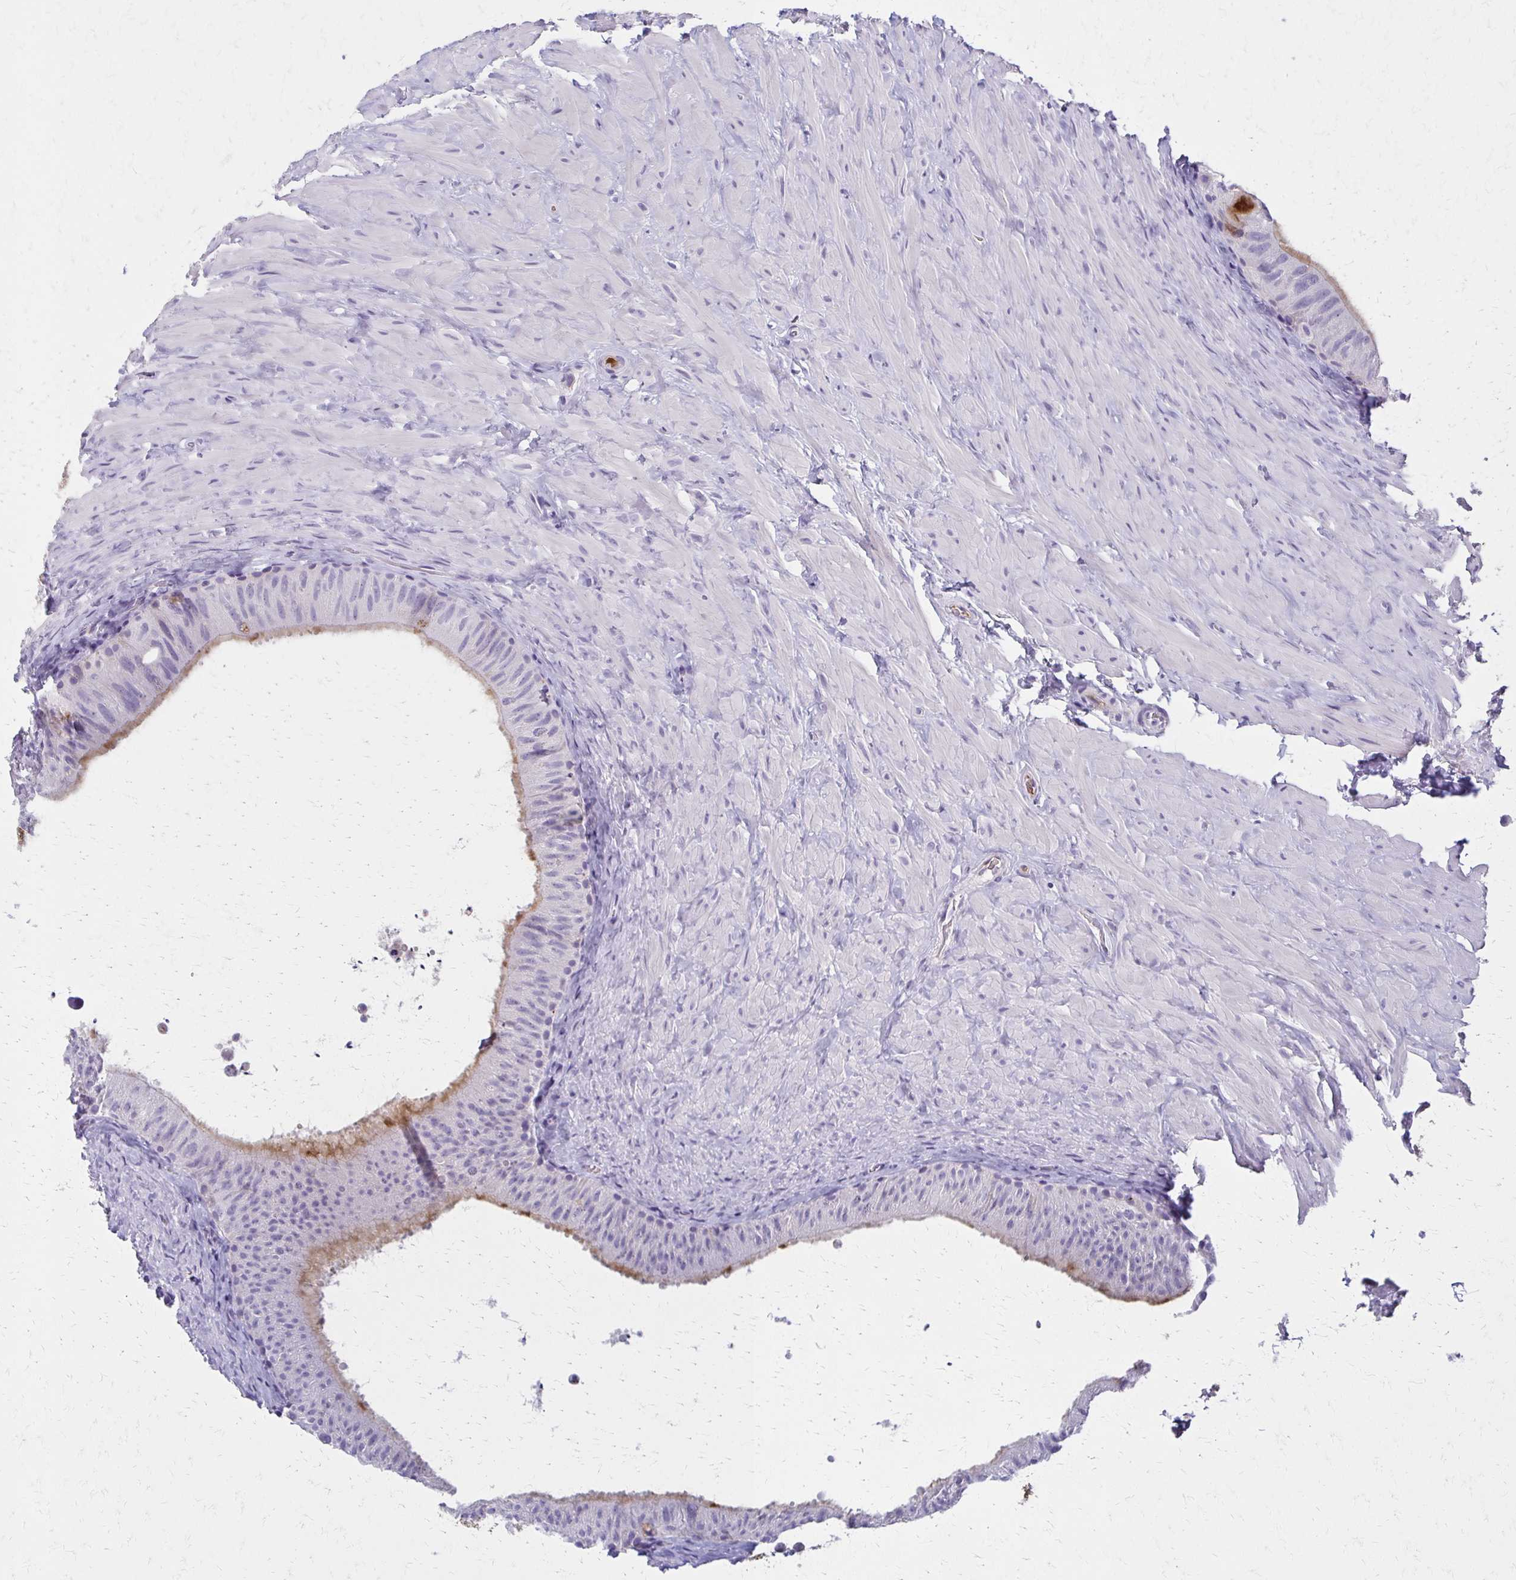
{"staining": {"intensity": "weak", "quantity": "<25%", "location": "cytoplasmic/membranous"}, "tissue": "epididymis", "cell_type": "Glandular cells", "image_type": "normal", "snomed": [{"axis": "morphology", "description": "Normal tissue, NOS"}, {"axis": "topography", "description": "Epididymis, spermatic cord, NOS"}, {"axis": "topography", "description": "Epididymis"}], "caption": "This is an immunohistochemistry histopathology image of unremarkable human epididymis. There is no staining in glandular cells.", "gene": "BBS12", "patient": {"sex": "male", "age": 31}}